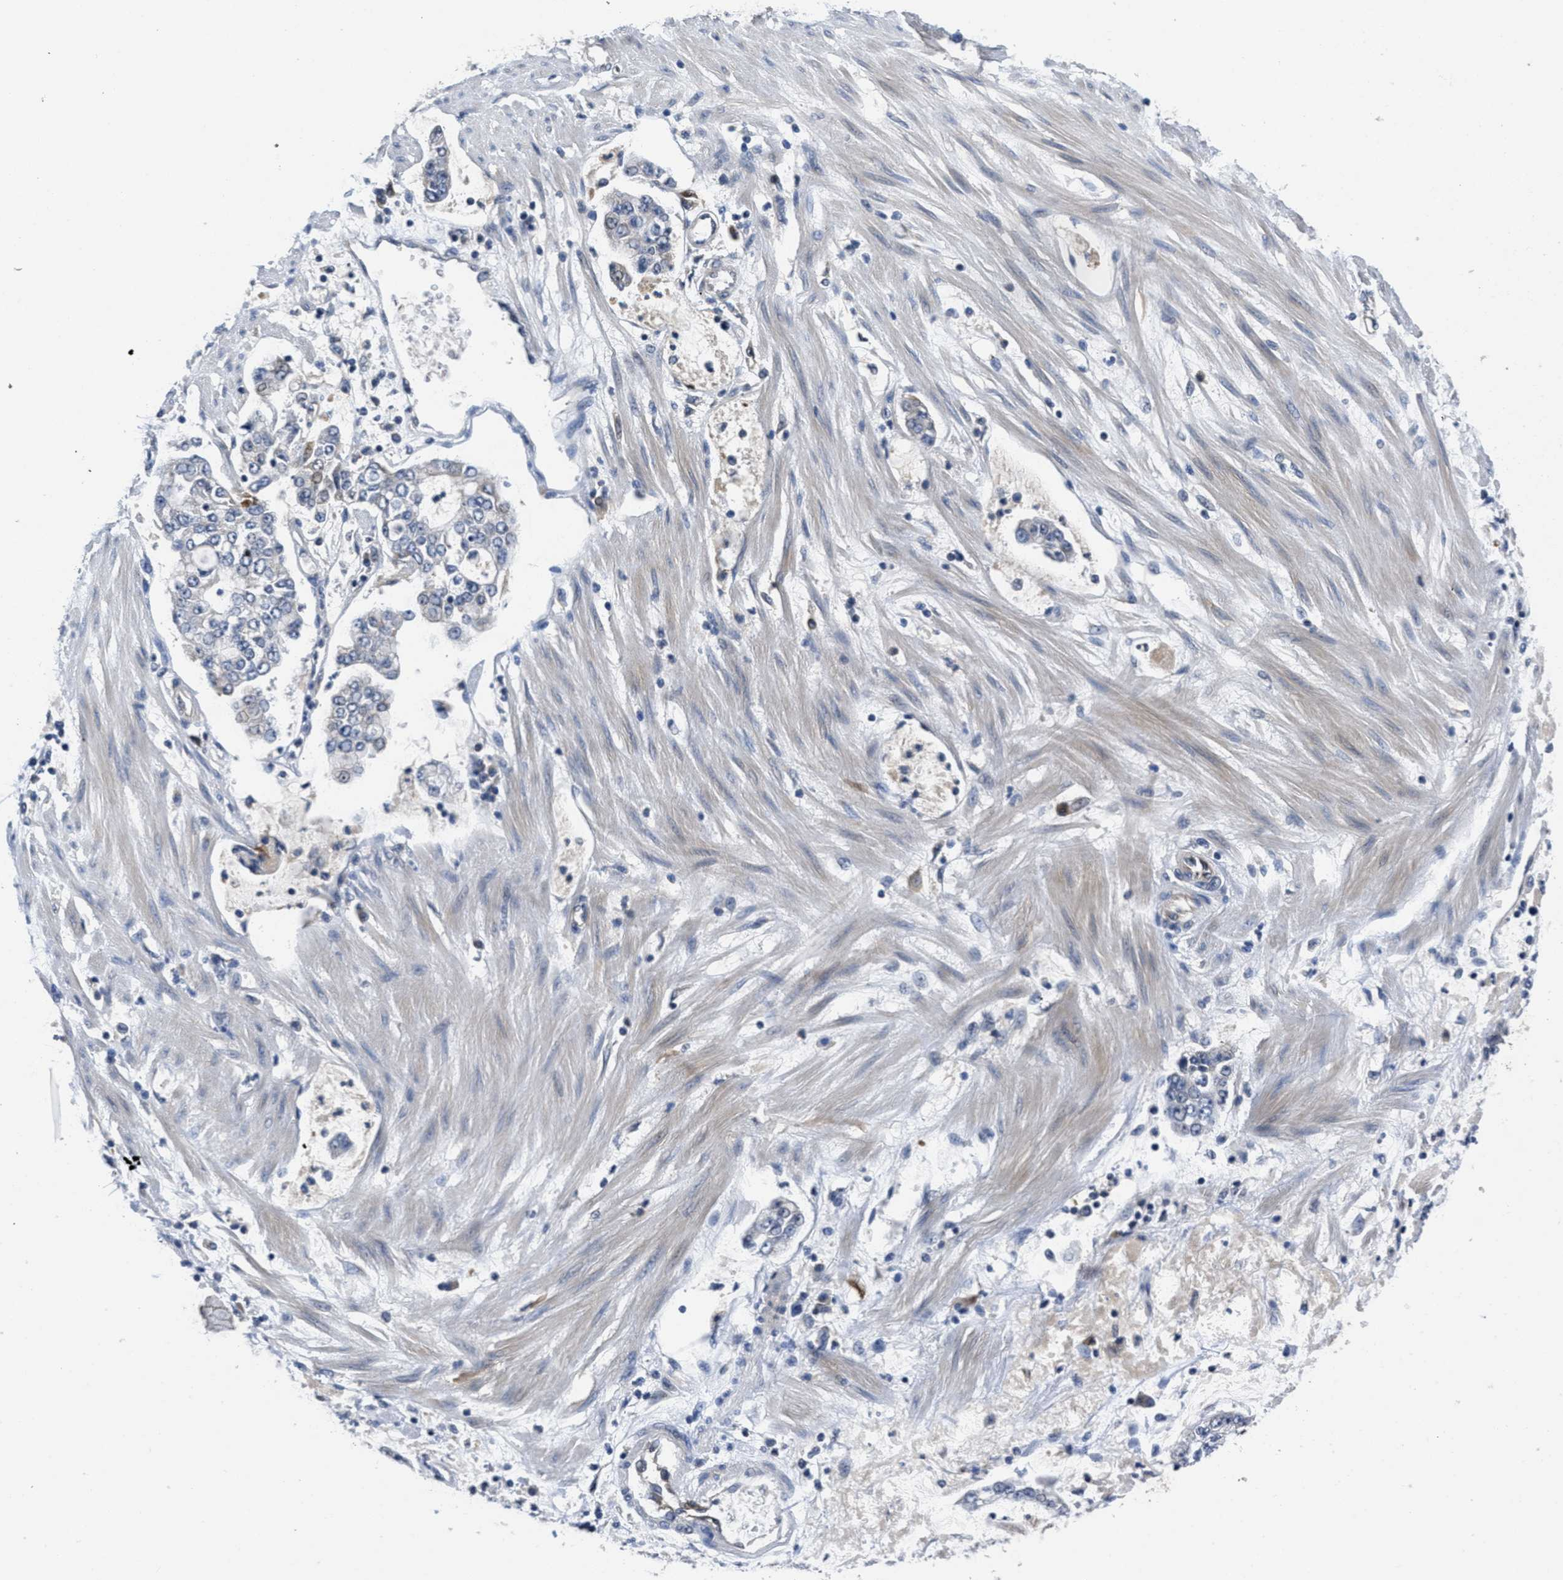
{"staining": {"intensity": "negative", "quantity": "none", "location": "none"}, "tissue": "stomach cancer", "cell_type": "Tumor cells", "image_type": "cancer", "snomed": [{"axis": "morphology", "description": "Adenocarcinoma, NOS"}, {"axis": "topography", "description": "Stomach"}], "caption": "A micrograph of stomach adenocarcinoma stained for a protein shows no brown staining in tumor cells. The staining was performed using DAB to visualize the protein expression in brown, while the nuclei were stained in blue with hematoxylin (Magnification: 20x).", "gene": "ANGPT1", "patient": {"sex": "male", "age": 76}}